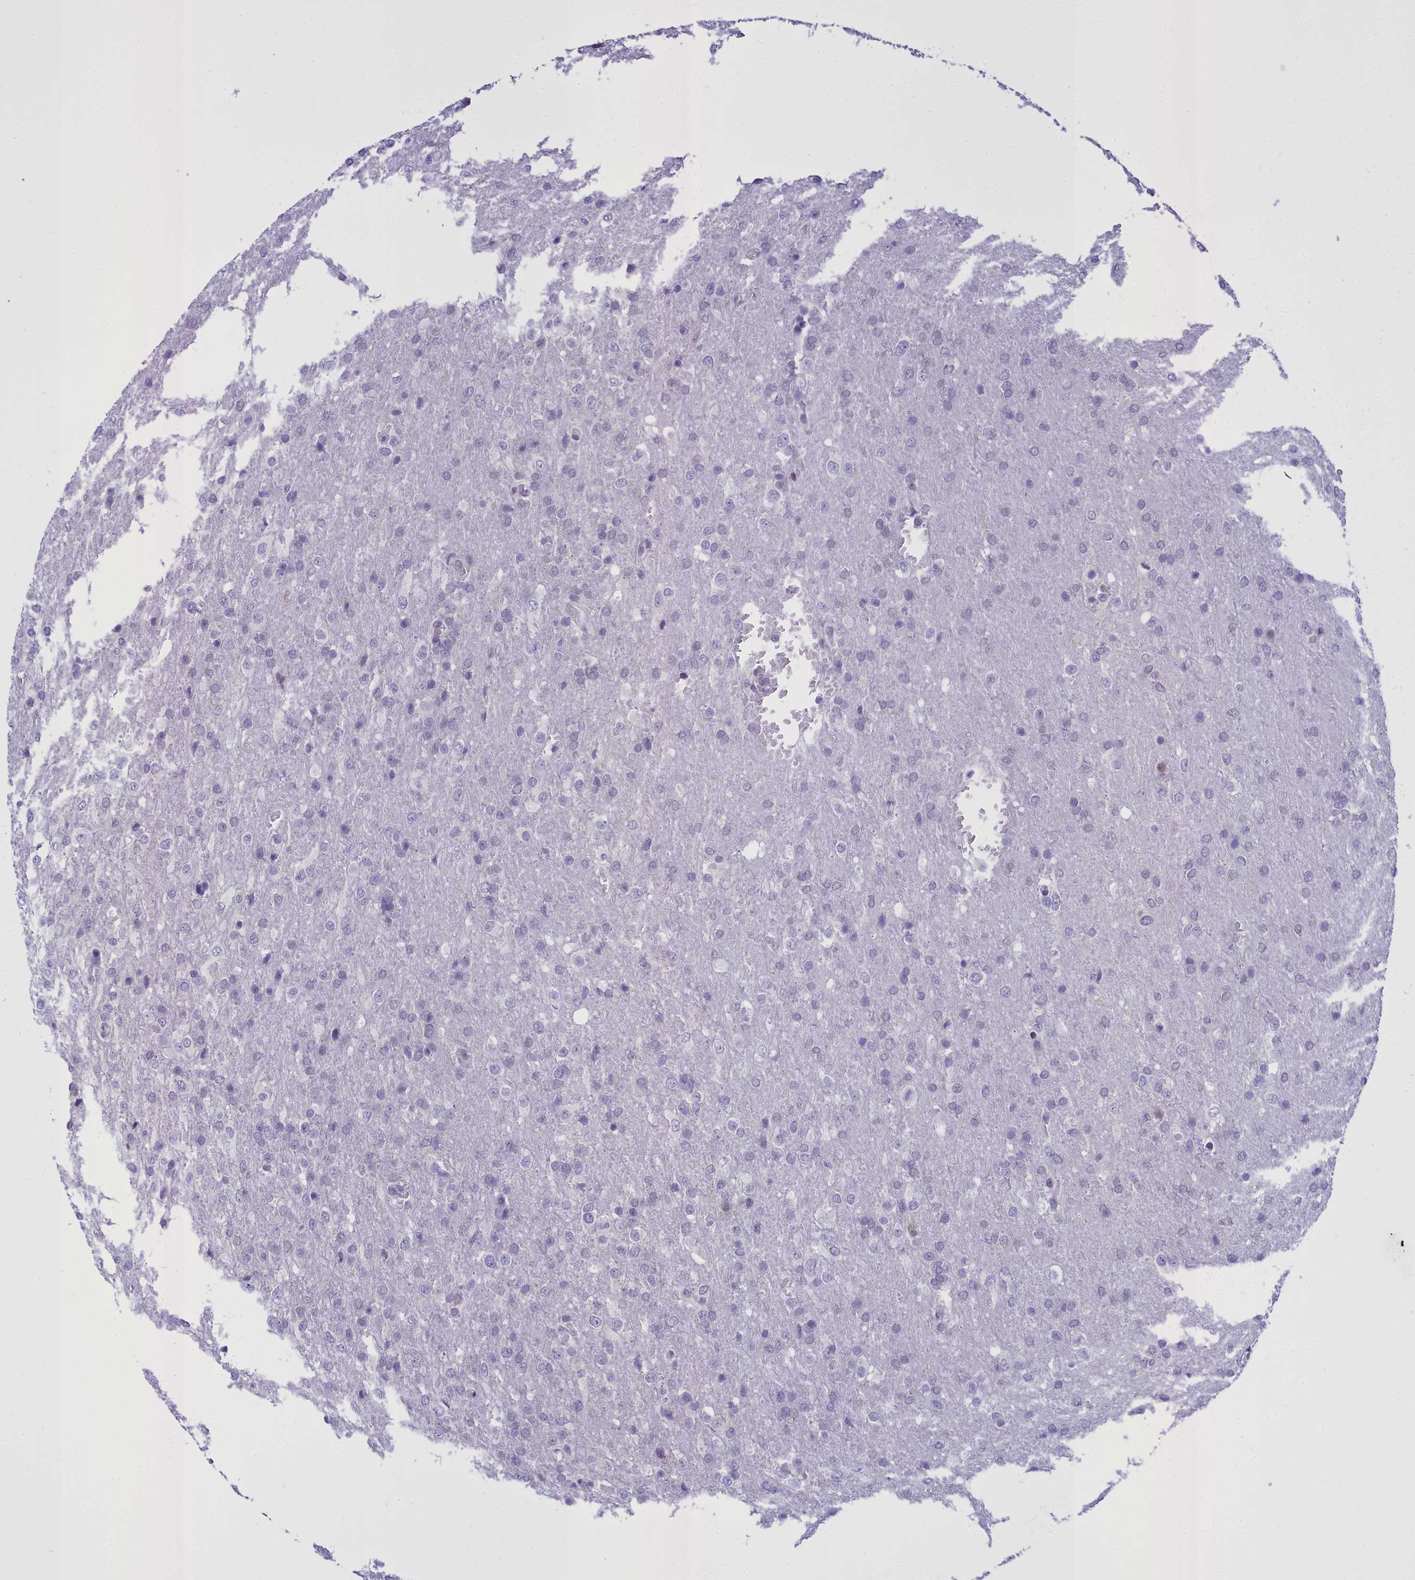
{"staining": {"intensity": "negative", "quantity": "none", "location": "none"}, "tissue": "glioma", "cell_type": "Tumor cells", "image_type": "cancer", "snomed": [{"axis": "morphology", "description": "Glioma, malignant, High grade"}, {"axis": "topography", "description": "Brain"}], "caption": "A histopathology image of human high-grade glioma (malignant) is negative for staining in tumor cells. (IHC, brightfield microscopy, high magnification).", "gene": "B9D2", "patient": {"sex": "female", "age": 74}}